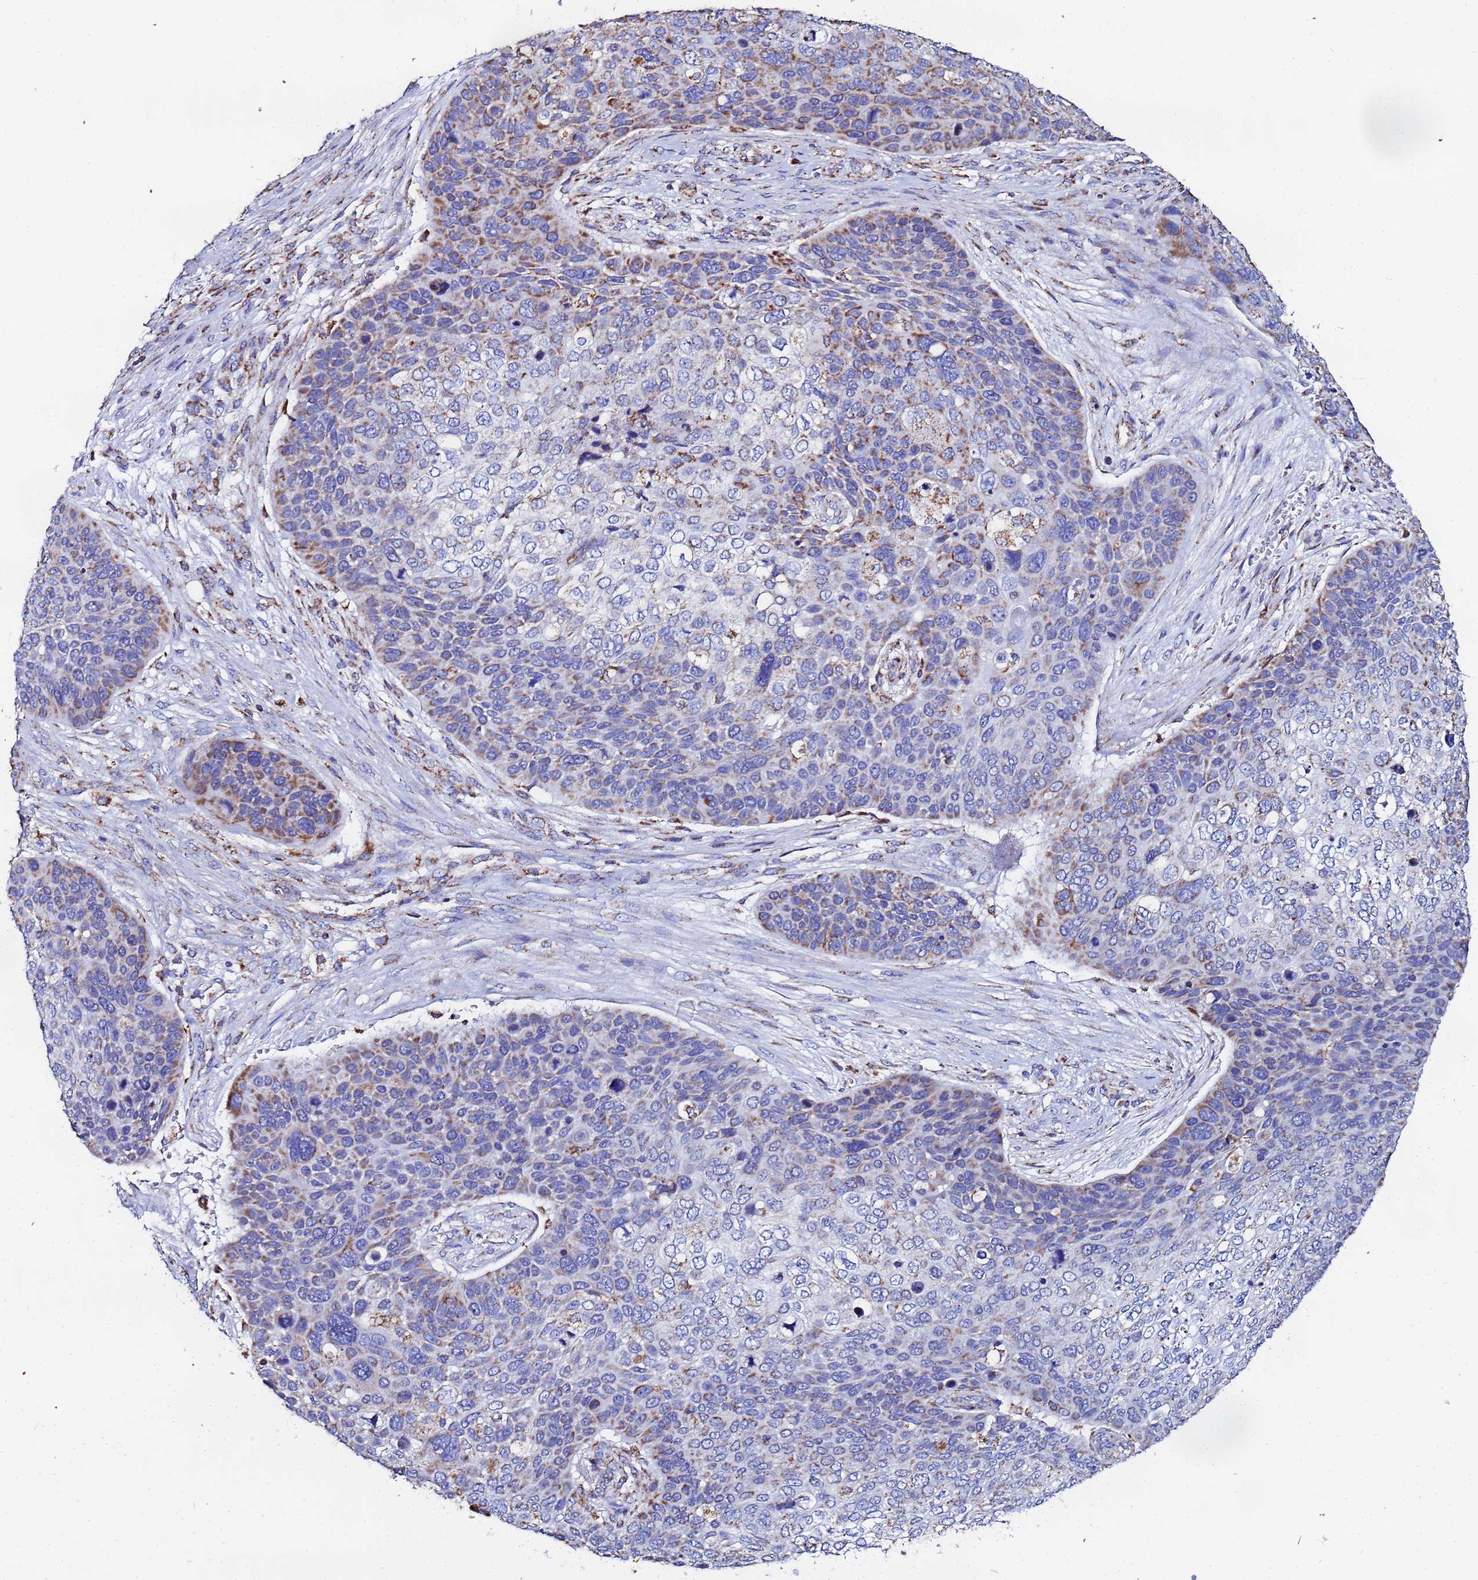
{"staining": {"intensity": "moderate", "quantity": ">75%", "location": "cytoplasmic/membranous"}, "tissue": "skin cancer", "cell_type": "Tumor cells", "image_type": "cancer", "snomed": [{"axis": "morphology", "description": "Basal cell carcinoma"}, {"axis": "topography", "description": "Skin"}], "caption": "Protein analysis of skin cancer tissue demonstrates moderate cytoplasmic/membranous expression in about >75% of tumor cells.", "gene": "GLUD1", "patient": {"sex": "female", "age": 74}}